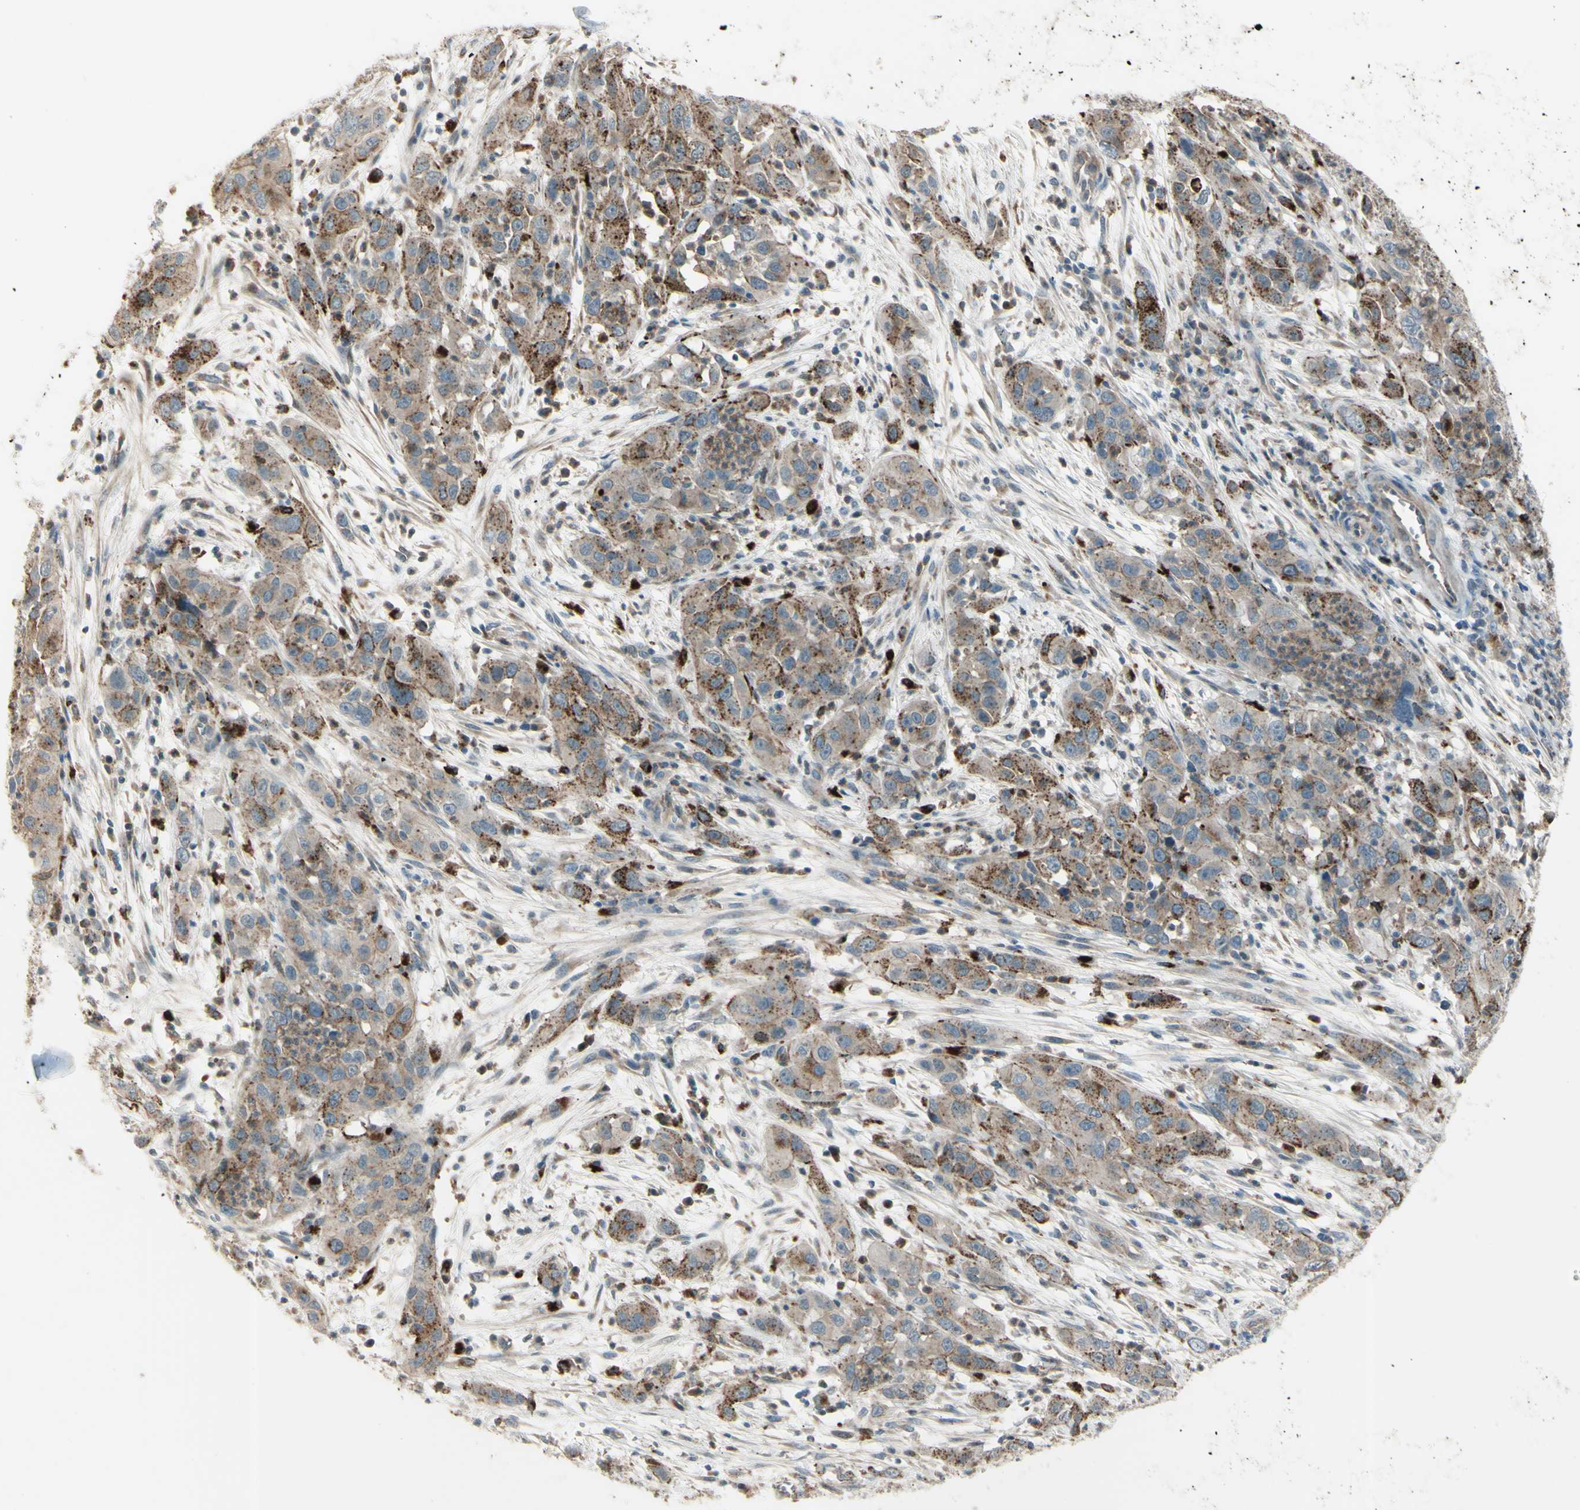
{"staining": {"intensity": "moderate", "quantity": ">75%", "location": "cytoplasmic/membranous"}, "tissue": "cervical cancer", "cell_type": "Tumor cells", "image_type": "cancer", "snomed": [{"axis": "morphology", "description": "Squamous cell carcinoma, NOS"}, {"axis": "topography", "description": "Cervix"}], "caption": "An immunohistochemistry (IHC) micrograph of neoplastic tissue is shown. Protein staining in brown highlights moderate cytoplasmic/membranous positivity in cervical cancer within tumor cells.", "gene": "LMTK2", "patient": {"sex": "female", "age": 32}}